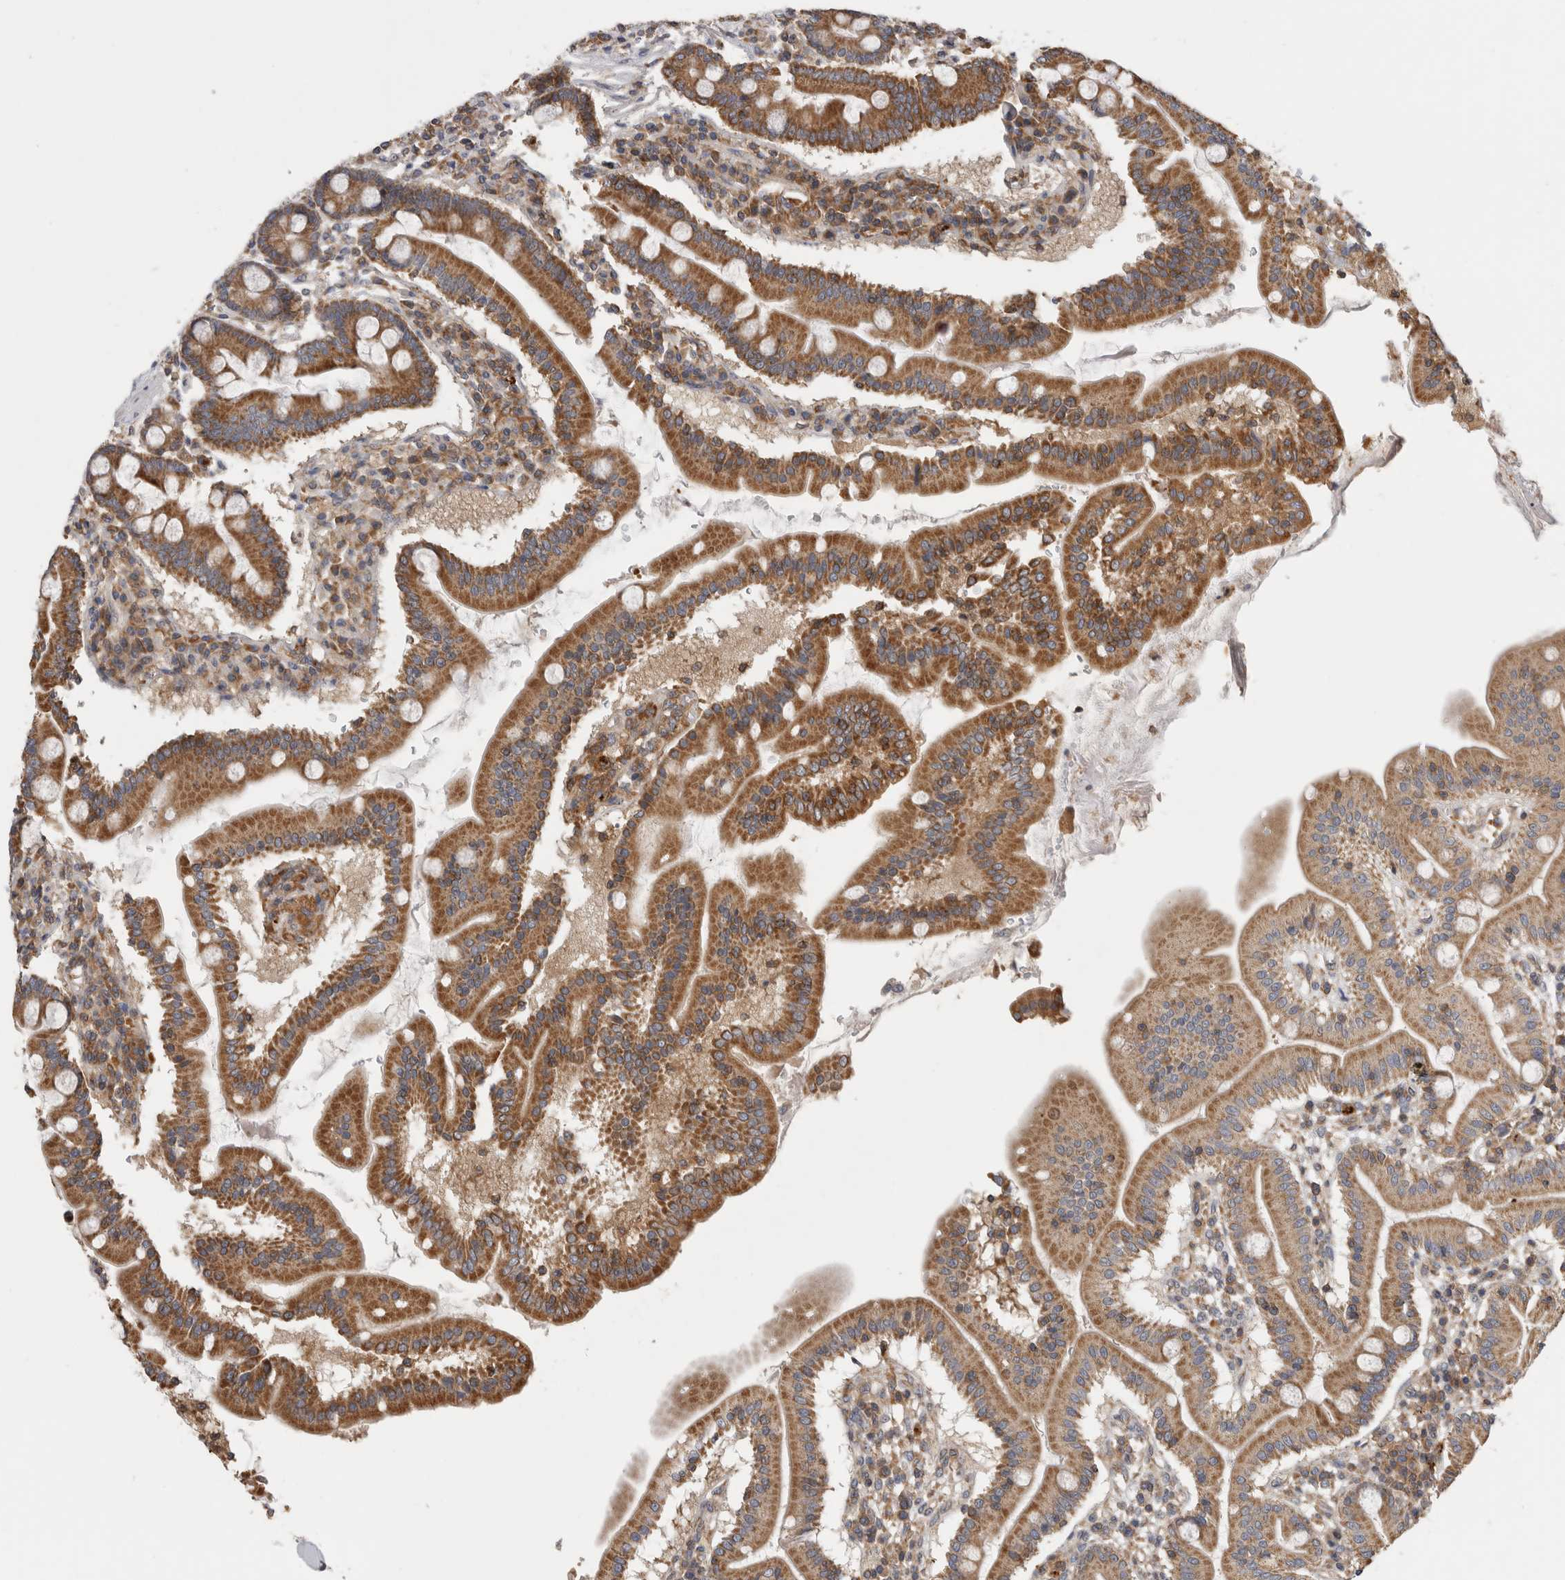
{"staining": {"intensity": "strong", "quantity": ">75%", "location": "cytoplasmic/membranous"}, "tissue": "duodenum", "cell_type": "Glandular cells", "image_type": "normal", "snomed": [{"axis": "morphology", "description": "Normal tissue, NOS"}, {"axis": "topography", "description": "Duodenum"}], "caption": "Immunohistochemistry (IHC) of benign human duodenum demonstrates high levels of strong cytoplasmic/membranous positivity in approximately >75% of glandular cells.", "gene": "GRIK2", "patient": {"sex": "male", "age": 50}}